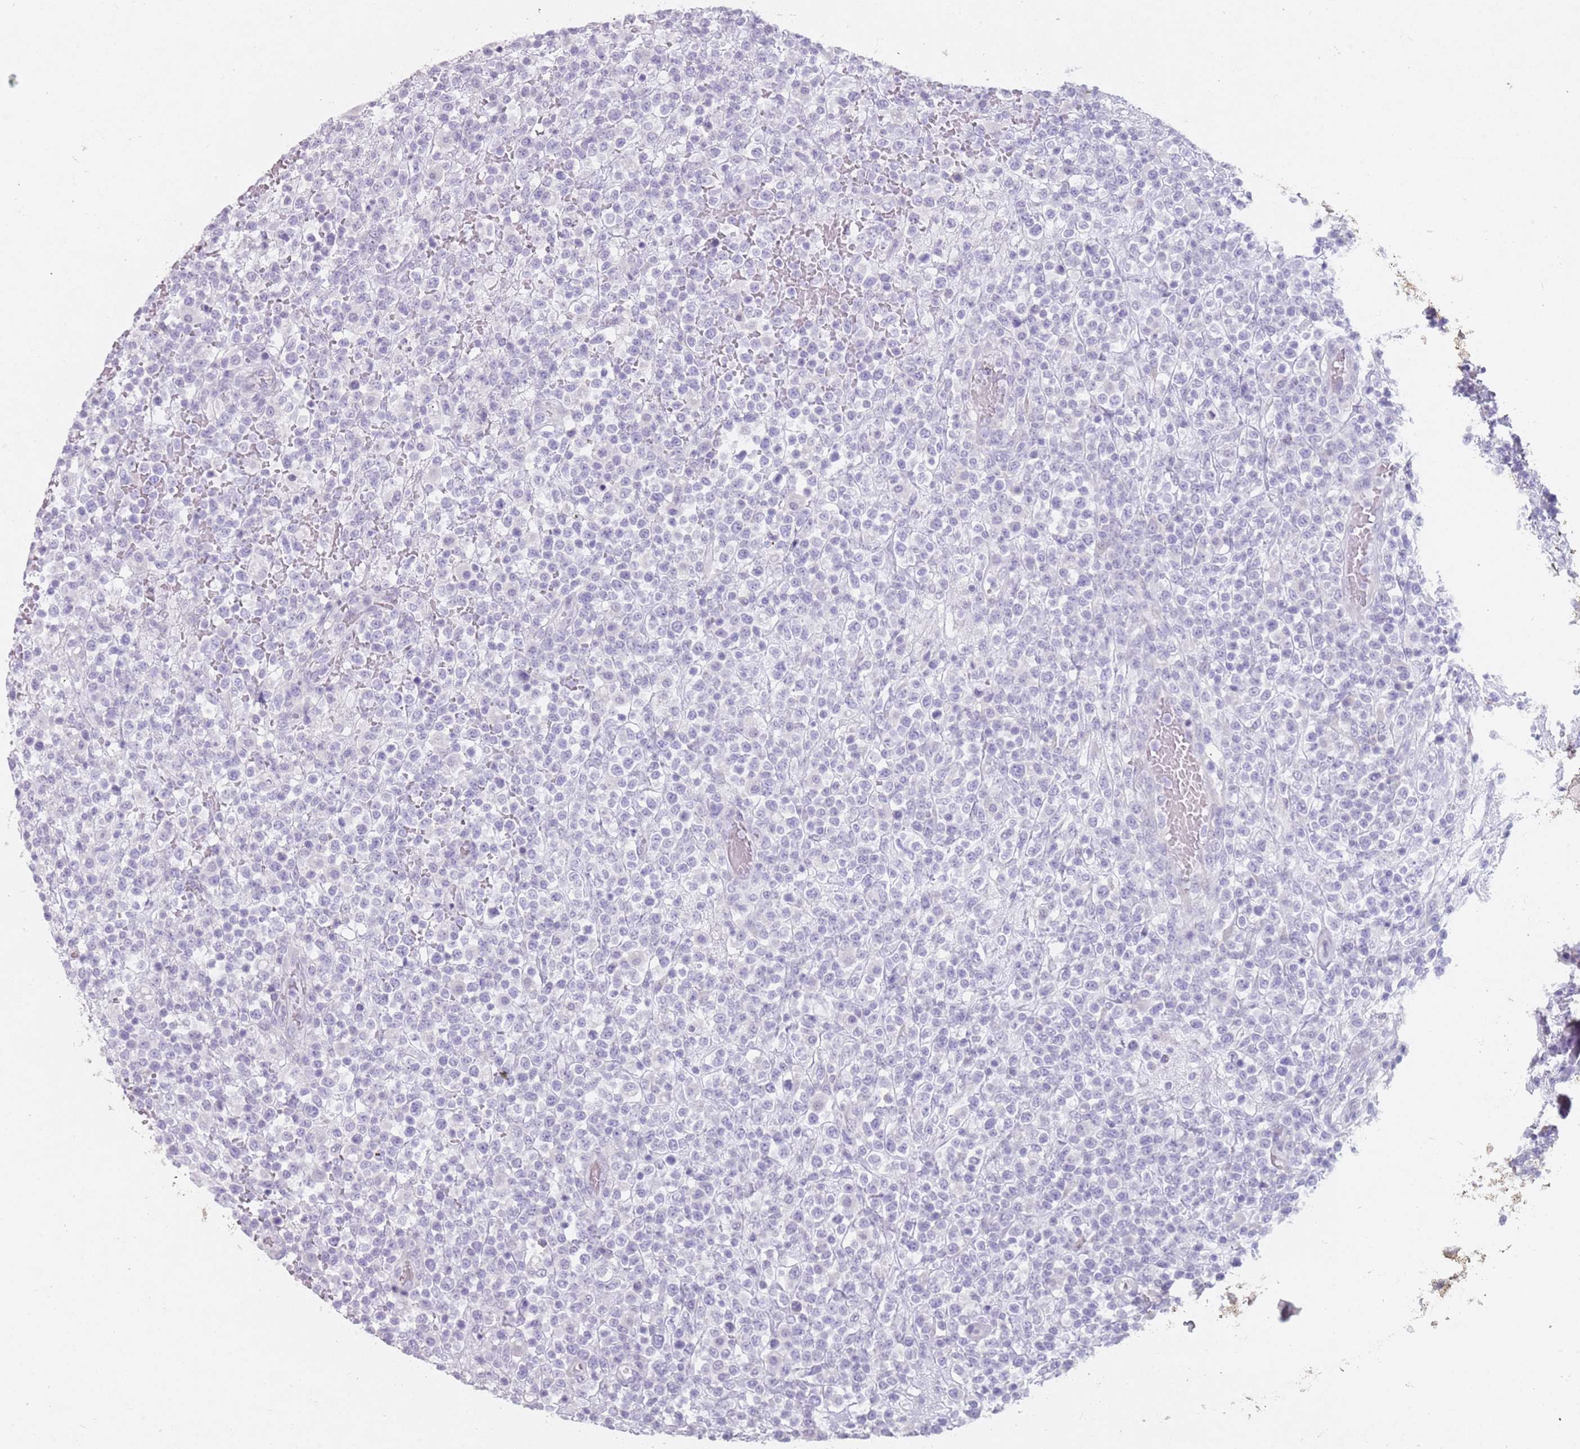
{"staining": {"intensity": "negative", "quantity": "none", "location": "none"}, "tissue": "lymphoma", "cell_type": "Tumor cells", "image_type": "cancer", "snomed": [{"axis": "morphology", "description": "Malignant lymphoma, non-Hodgkin's type, High grade"}, {"axis": "topography", "description": "Colon"}], "caption": "This is an immunohistochemistry (IHC) histopathology image of high-grade malignant lymphoma, non-Hodgkin's type. There is no positivity in tumor cells.", "gene": "DDX4", "patient": {"sex": "female", "age": 53}}